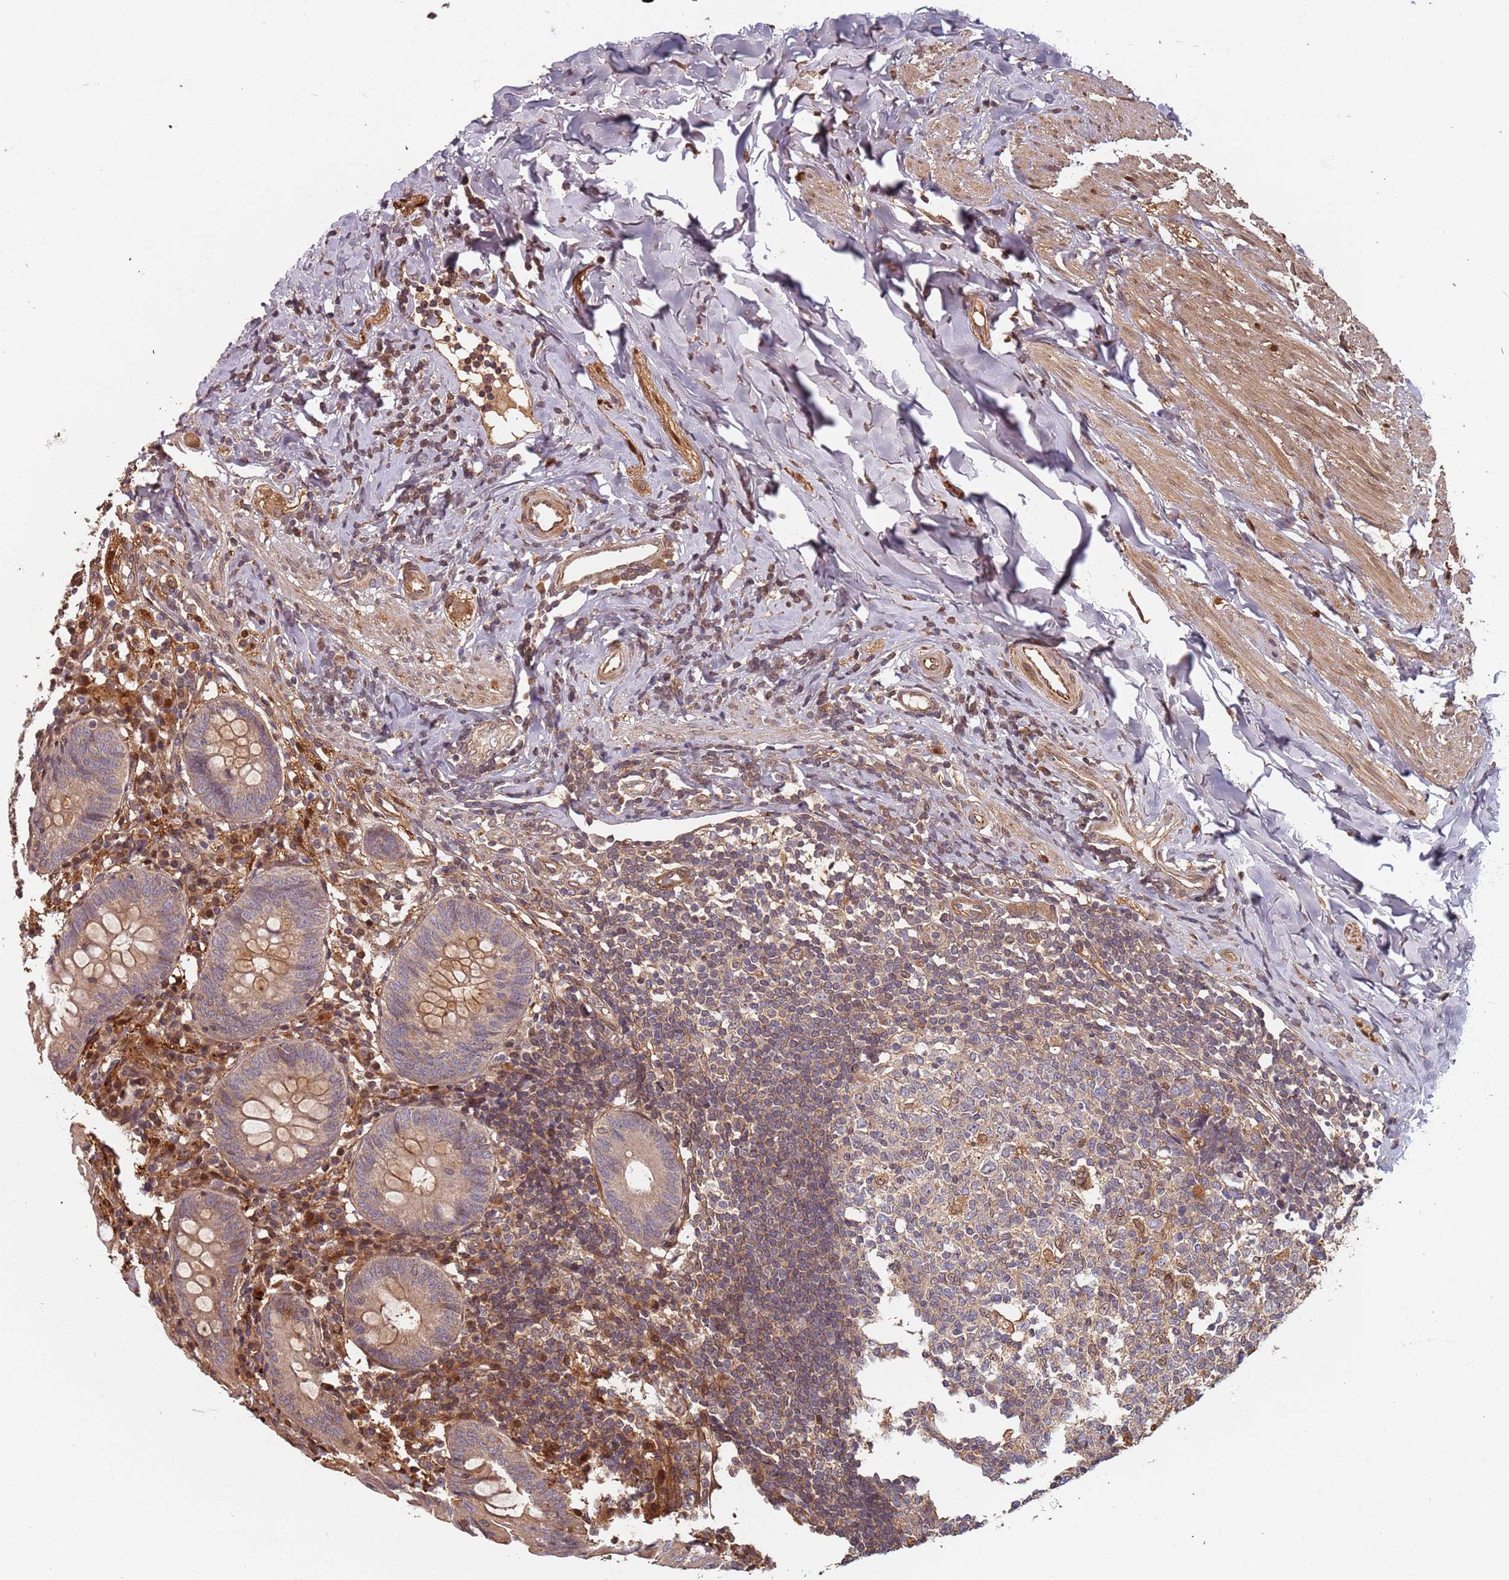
{"staining": {"intensity": "weak", "quantity": ">75%", "location": "cytoplasmic/membranous"}, "tissue": "appendix", "cell_type": "Glandular cells", "image_type": "normal", "snomed": [{"axis": "morphology", "description": "Normal tissue, NOS"}, {"axis": "topography", "description": "Appendix"}], "caption": "Immunohistochemistry histopathology image of benign appendix stained for a protein (brown), which shows low levels of weak cytoplasmic/membranous staining in about >75% of glandular cells.", "gene": "SDCCAG8", "patient": {"sex": "female", "age": 54}}